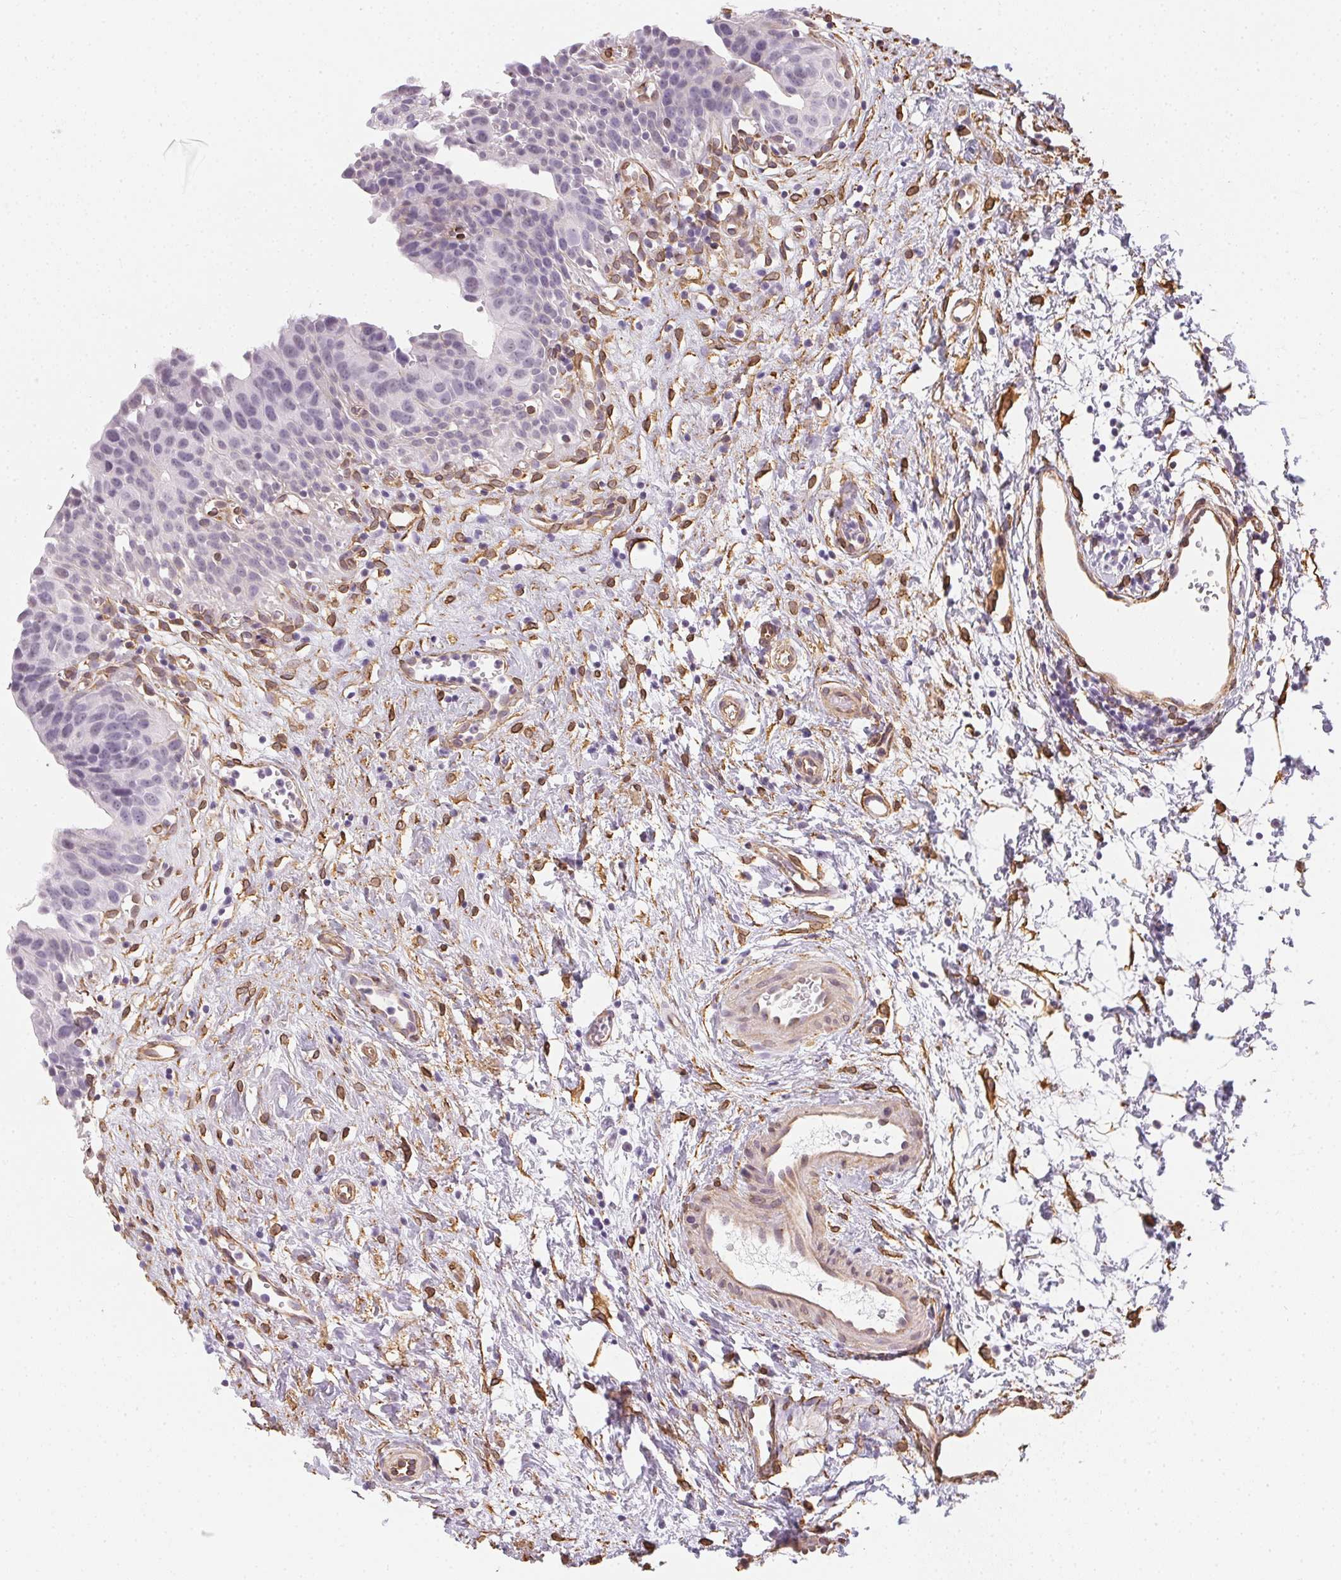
{"staining": {"intensity": "negative", "quantity": "none", "location": "none"}, "tissue": "urinary bladder", "cell_type": "Urothelial cells", "image_type": "normal", "snomed": [{"axis": "morphology", "description": "Normal tissue, NOS"}, {"axis": "topography", "description": "Urinary bladder"}], "caption": "Urinary bladder stained for a protein using immunohistochemistry (IHC) displays no expression urothelial cells.", "gene": "RSBN1", "patient": {"sex": "male", "age": 51}}